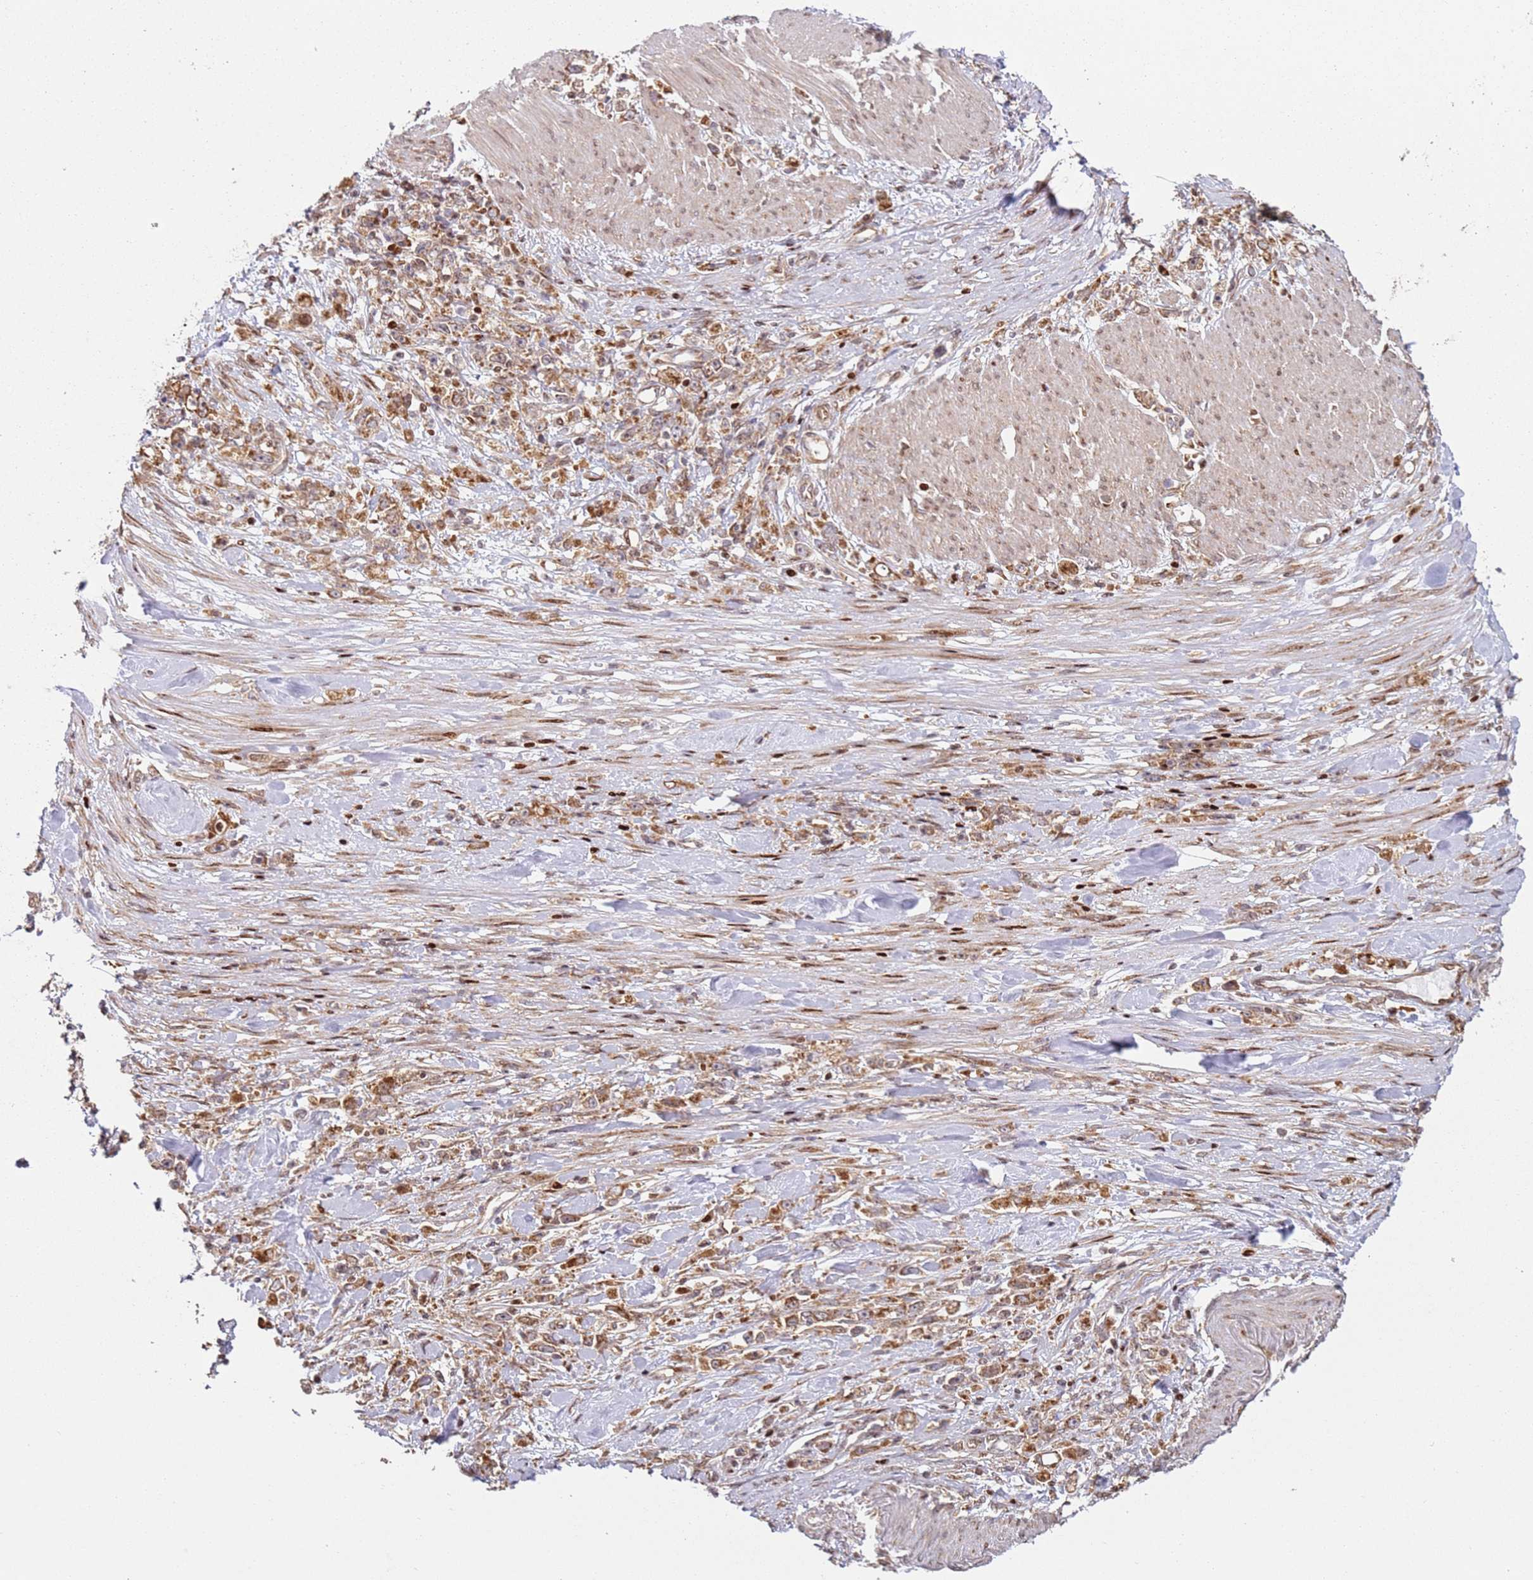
{"staining": {"intensity": "moderate", "quantity": ">75%", "location": "cytoplasmic/membranous"}, "tissue": "stomach cancer", "cell_type": "Tumor cells", "image_type": "cancer", "snomed": [{"axis": "morphology", "description": "Adenocarcinoma, NOS"}, {"axis": "topography", "description": "Stomach"}], "caption": "IHC histopathology image of neoplastic tissue: stomach cancer (adenocarcinoma) stained using immunohistochemistry exhibits medium levels of moderate protein expression localized specifically in the cytoplasmic/membranous of tumor cells, appearing as a cytoplasmic/membranous brown color.", "gene": "HNRNPLL", "patient": {"sex": "female", "age": 59}}